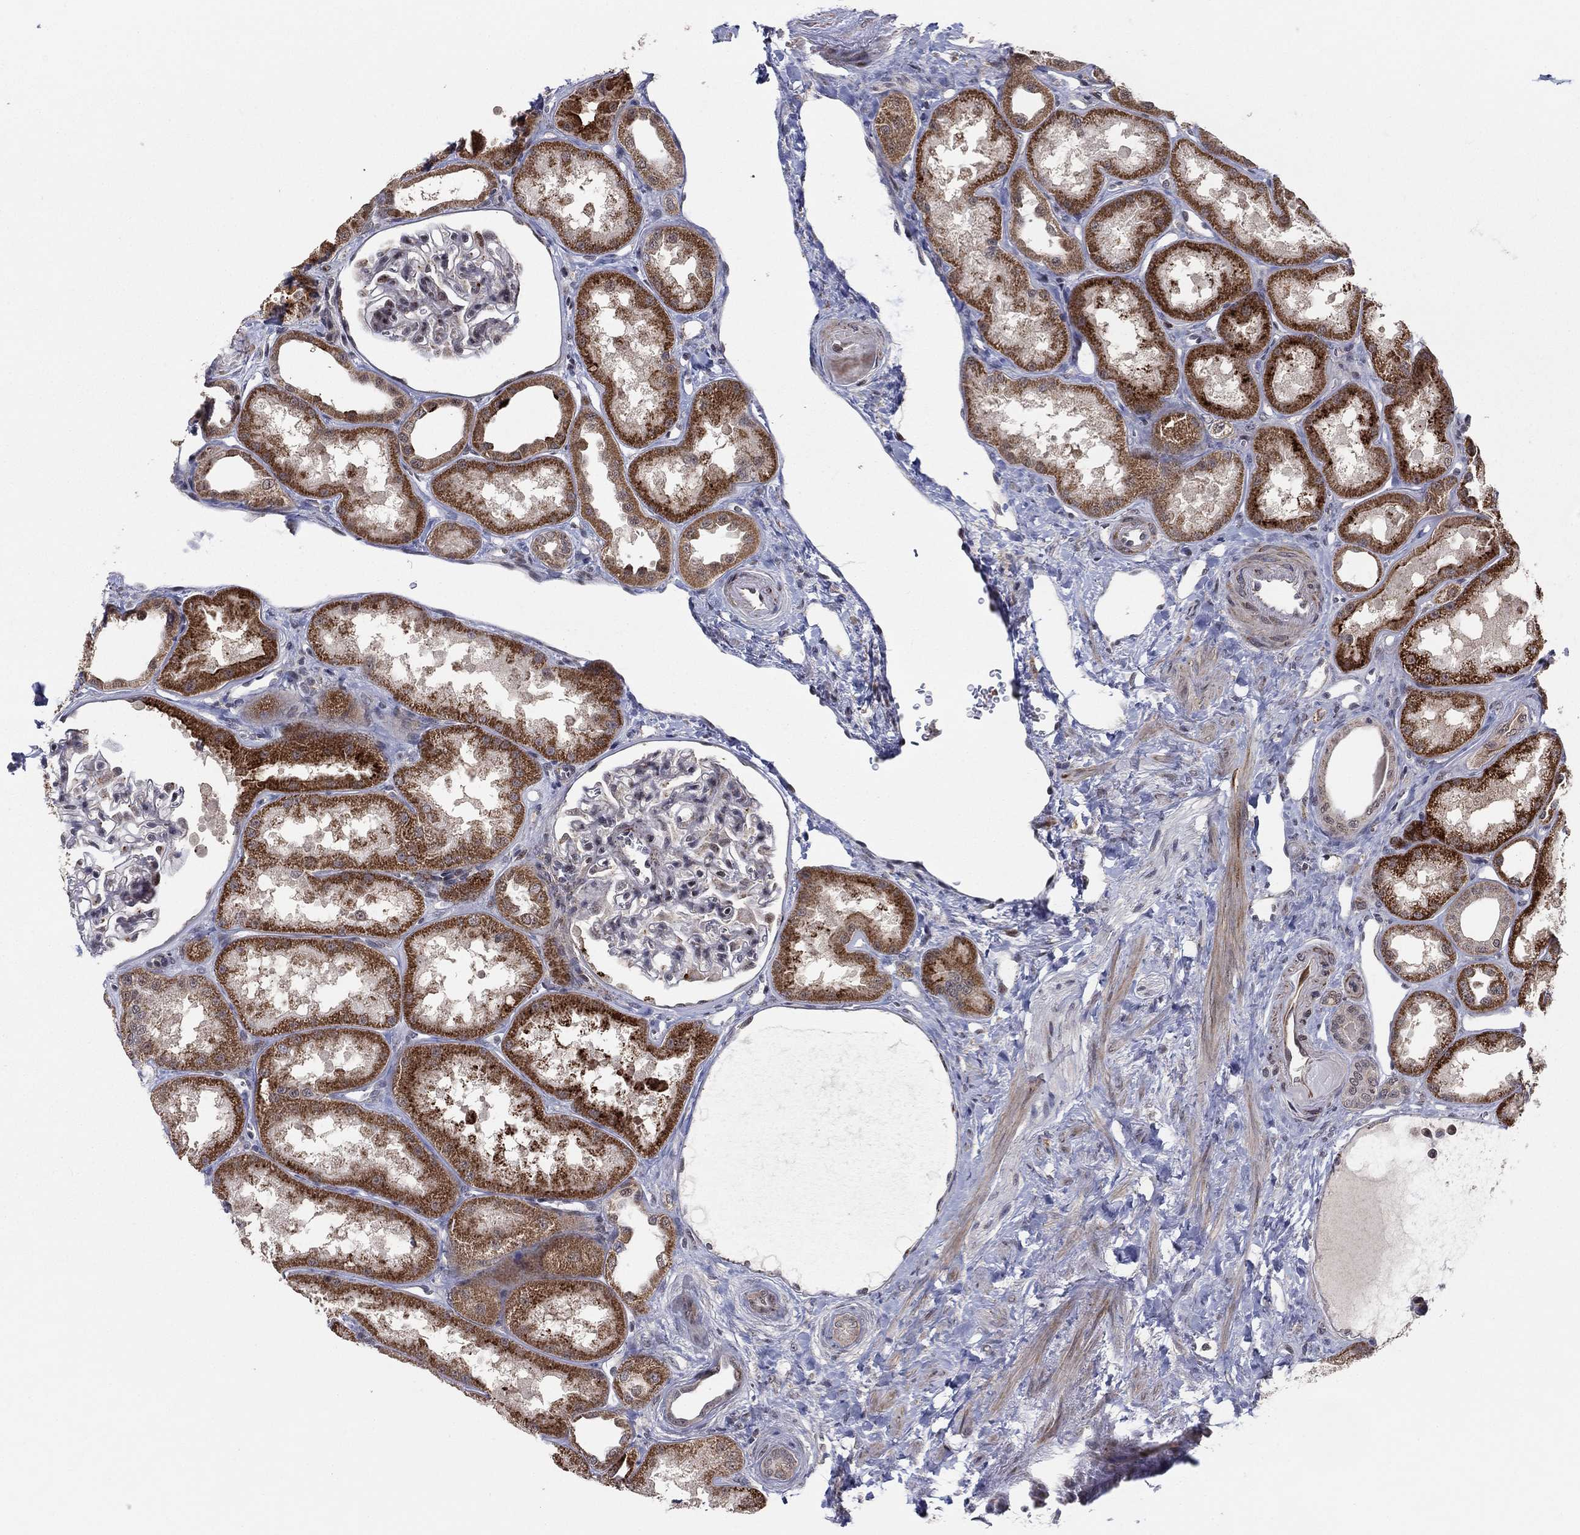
{"staining": {"intensity": "negative", "quantity": "none", "location": "none"}, "tissue": "kidney", "cell_type": "Cells in glomeruli", "image_type": "normal", "snomed": [{"axis": "morphology", "description": "Normal tissue, NOS"}, {"axis": "topography", "description": "Kidney"}], "caption": "The IHC photomicrograph has no significant expression in cells in glomeruli of kidney. (DAB (3,3'-diaminobenzidine) immunohistochemistry (IHC) with hematoxylin counter stain).", "gene": "ZNF395", "patient": {"sex": "male", "age": 61}}